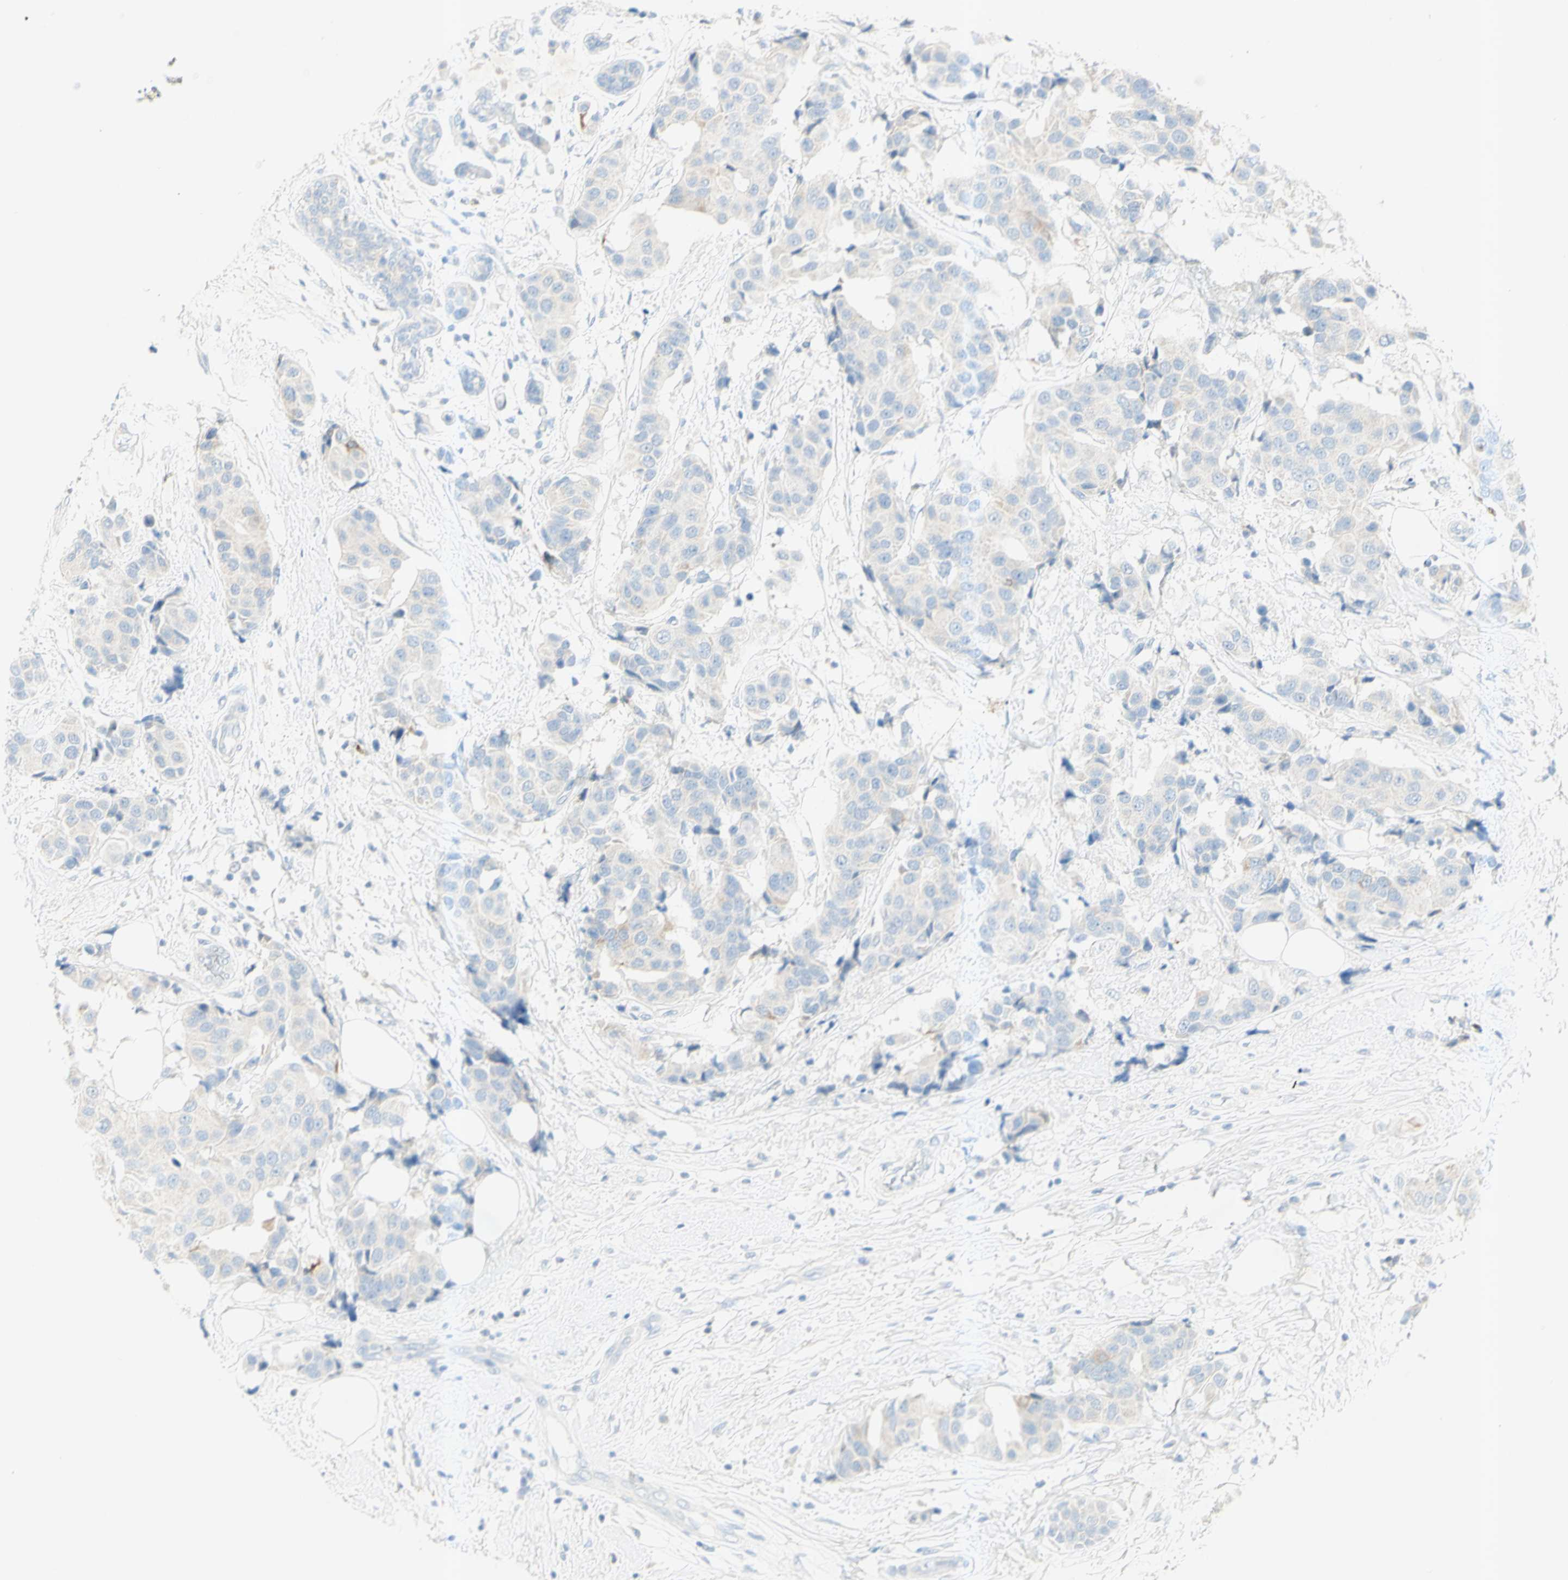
{"staining": {"intensity": "weak", "quantity": ">75%", "location": "cytoplasmic/membranous"}, "tissue": "breast cancer", "cell_type": "Tumor cells", "image_type": "cancer", "snomed": [{"axis": "morphology", "description": "Normal tissue, NOS"}, {"axis": "morphology", "description": "Duct carcinoma"}, {"axis": "topography", "description": "Breast"}], "caption": "A photomicrograph of human breast intraductal carcinoma stained for a protein exhibits weak cytoplasmic/membranous brown staining in tumor cells.", "gene": "GDF15", "patient": {"sex": "female", "age": 39}}